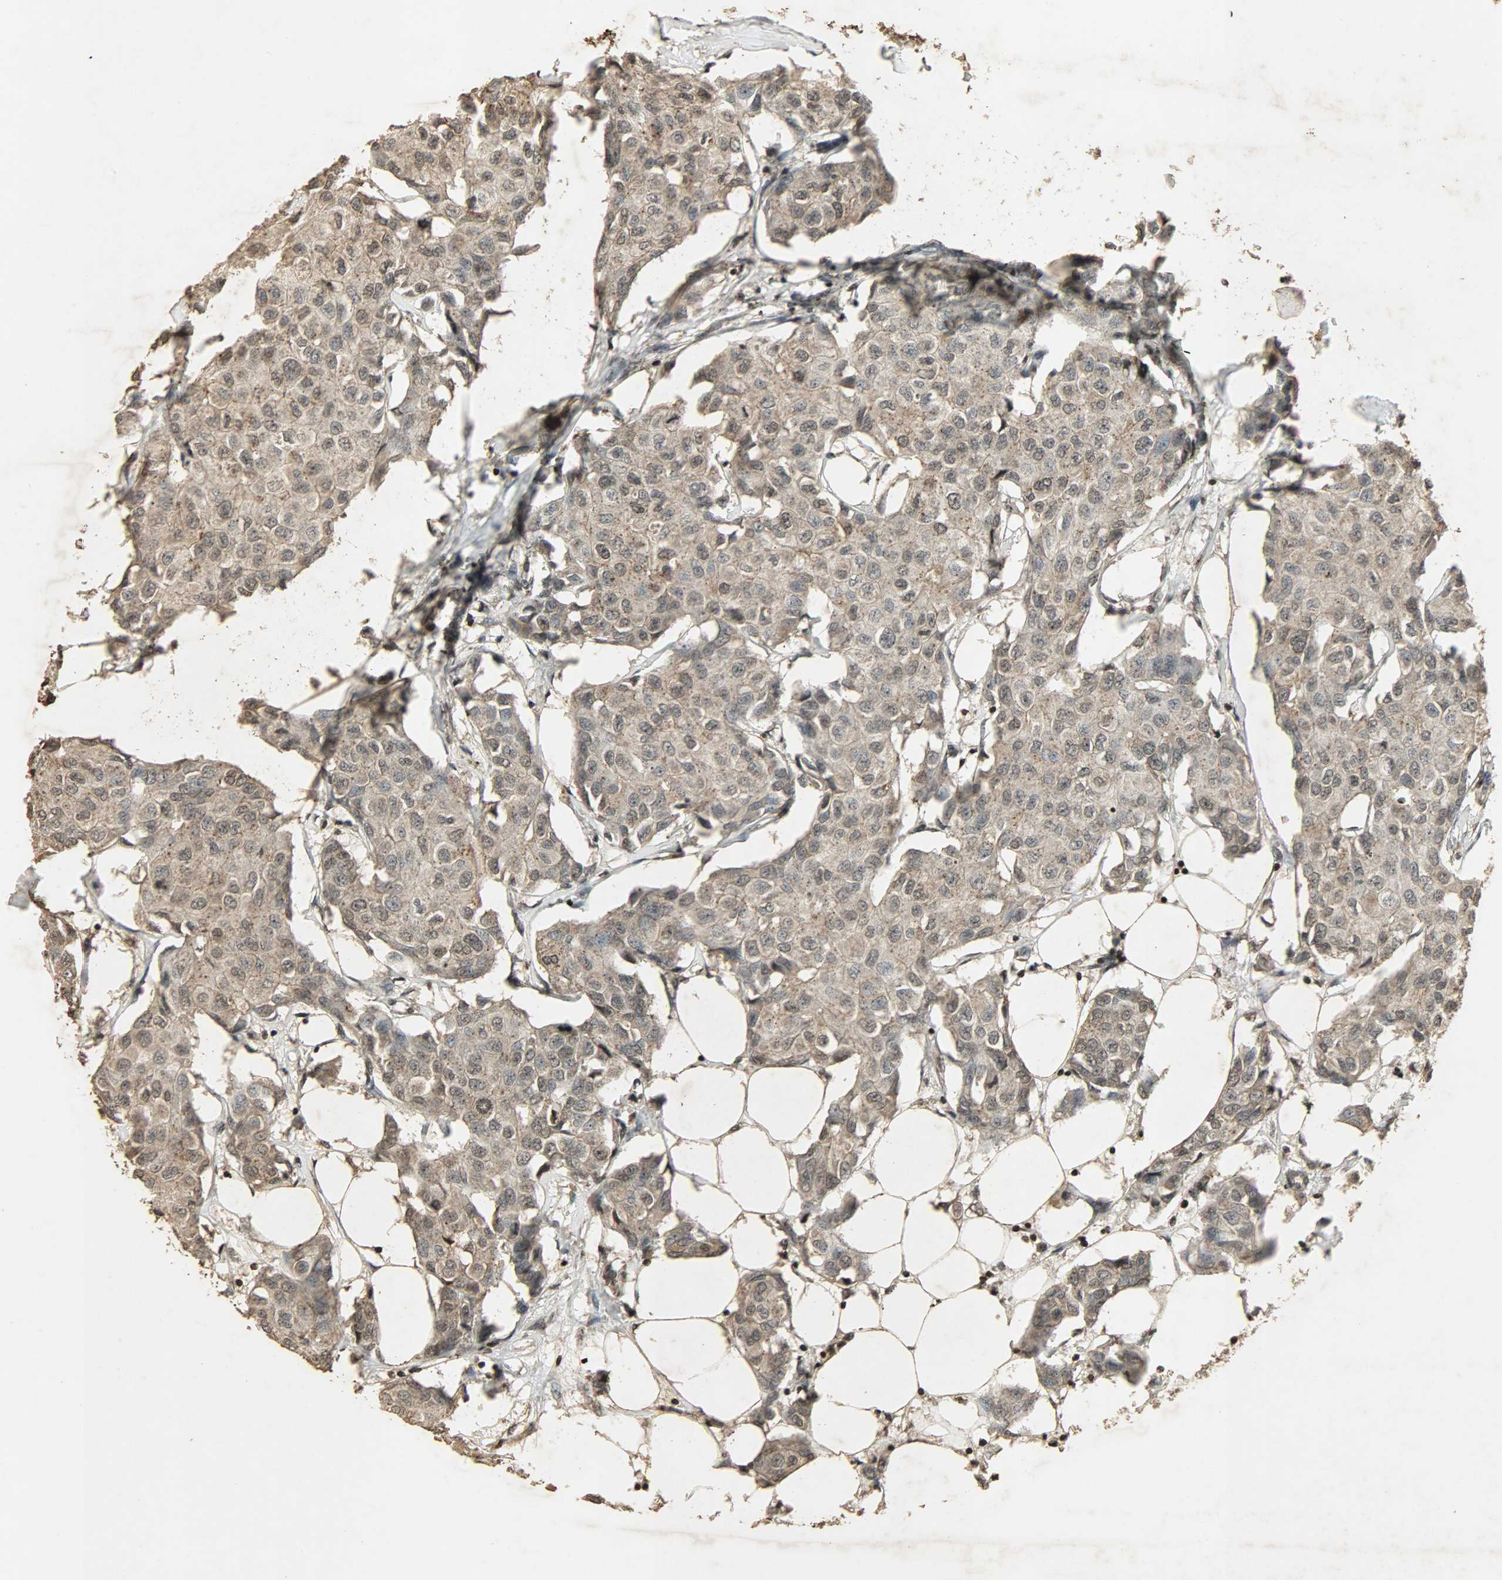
{"staining": {"intensity": "weak", "quantity": ">75%", "location": "cytoplasmic/membranous,nuclear"}, "tissue": "breast cancer", "cell_type": "Tumor cells", "image_type": "cancer", "snomed": [{"axis": "morphology", "description": "Duct carcinoma"}, {"axis": "topography", "description": "Breast"}], "caption": "DAB (3,3'-diaminobenzidine) immunohistochemical staining of human breast infiltrating ductal carcinoma reveals weak cytoplasmic/membranous and nuclear protein expression in approximately >75% of tumor cells. The staining was performed using DAB (3,3'-diaminobenzidine), with brown indicating positive protein expression. Nuclei are stained blue with hematoxylin.", "gene": "PPP3R1", "patient": {"sex": "female", "age": 80}}